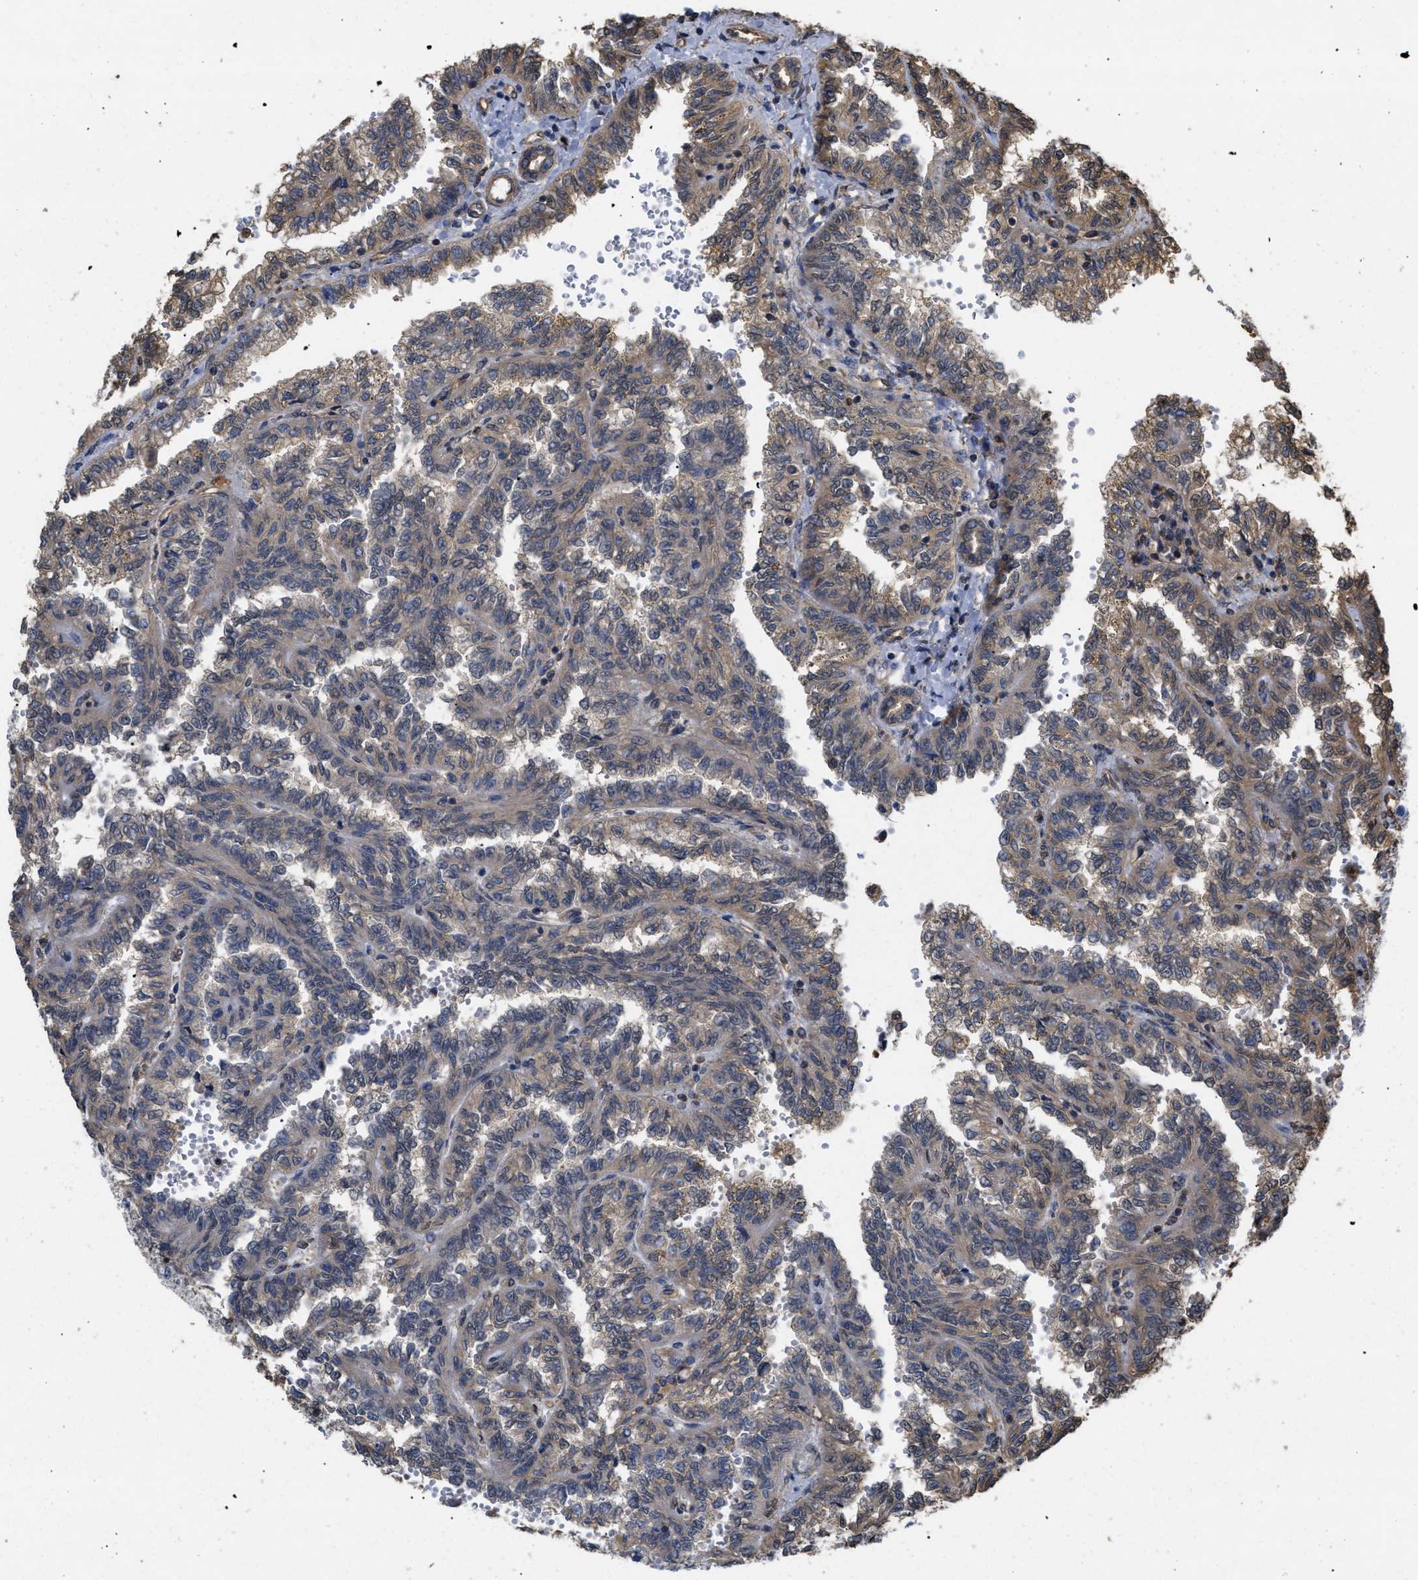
{"staining": {"intensity": "weak", "quantity": "25%-75%", "location": "cytoplasmic/membranous"}, "tissue": "renal cancer", "cell_type": "Tumor cells", "image_type": "cancer", "snomed": [{"axis": "morphology", "description": "Inflammation, NOS"}, {"axis": "morphology", "description": "Adenocarcinoma, NOS"}, {"axis": "topography", "description": "Kidney"}], "caption": "Immunohistochemistry (IHC) of human renal cancer (adenocarcinoma) demonstrates low levels of weak cytoplasmic/membranous expression in about 25%-75% of tumor cells.", "gene": "CALM1", "patient": {"sex": "male", "age": 68}}